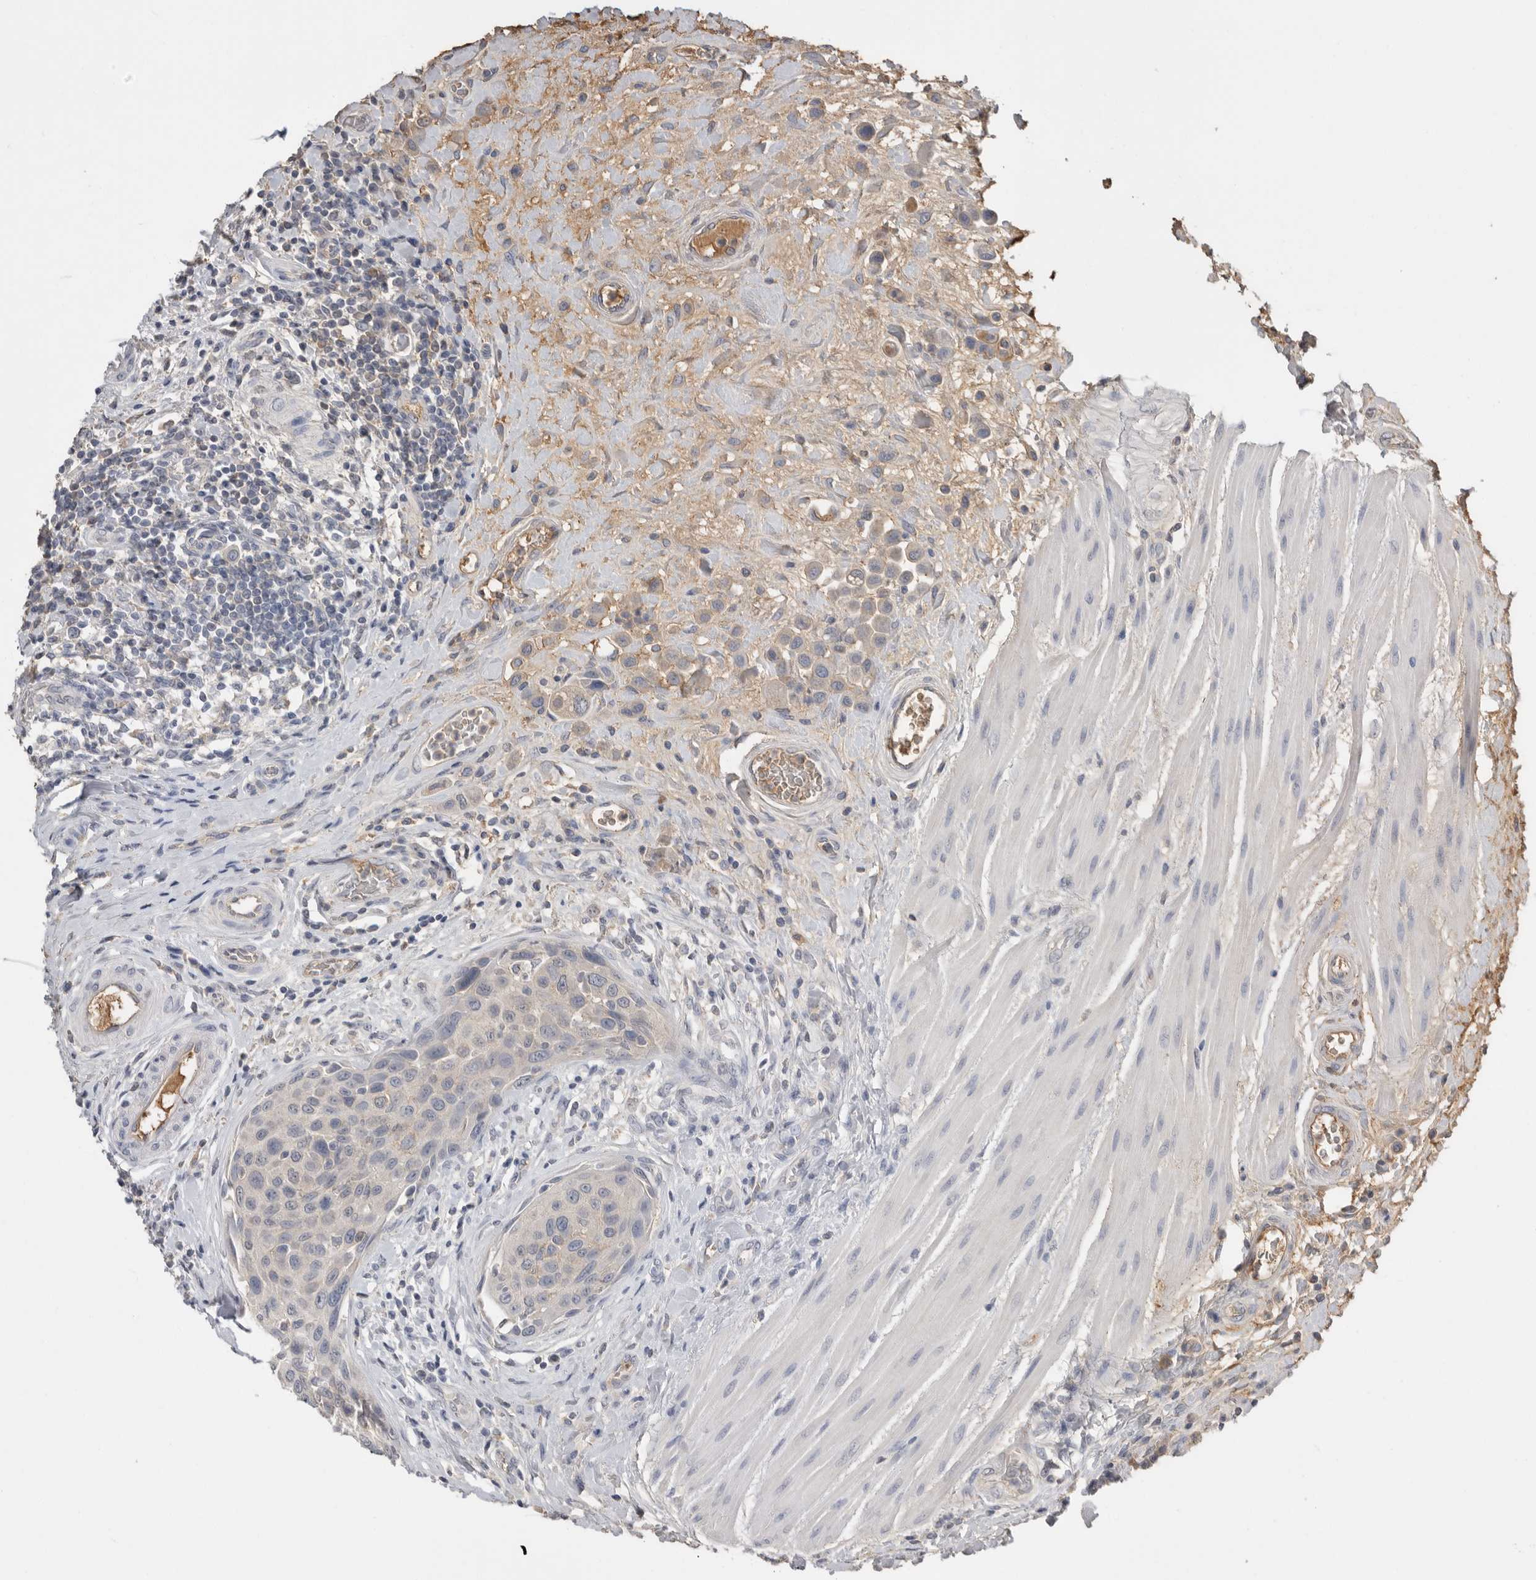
{"staining": {"intensity": "negative", "quantity": "none", "location": "none"}, "tissue": "urothelial cancer", "cell_type": "Tumor cells", "image_type": "cancer", "snomed": [{"axis": "morphology", "description": "Urothelial carcinoma, High grade"}, {"axis": "topography", "description": "Urinary bladder"}], "caption": "An immunohistochemistry photomicrograph of urothelial cancer is shown. There is no staining in tumor cells of urothelial cancer. (Stains: DAB immunohistochemistry (IHC) with hematoxylin counter stain, Microscopy: brightfield microscopy at high magnification).", "gene": "APOA2", "patient": {"sex": "male", "age": 50}}